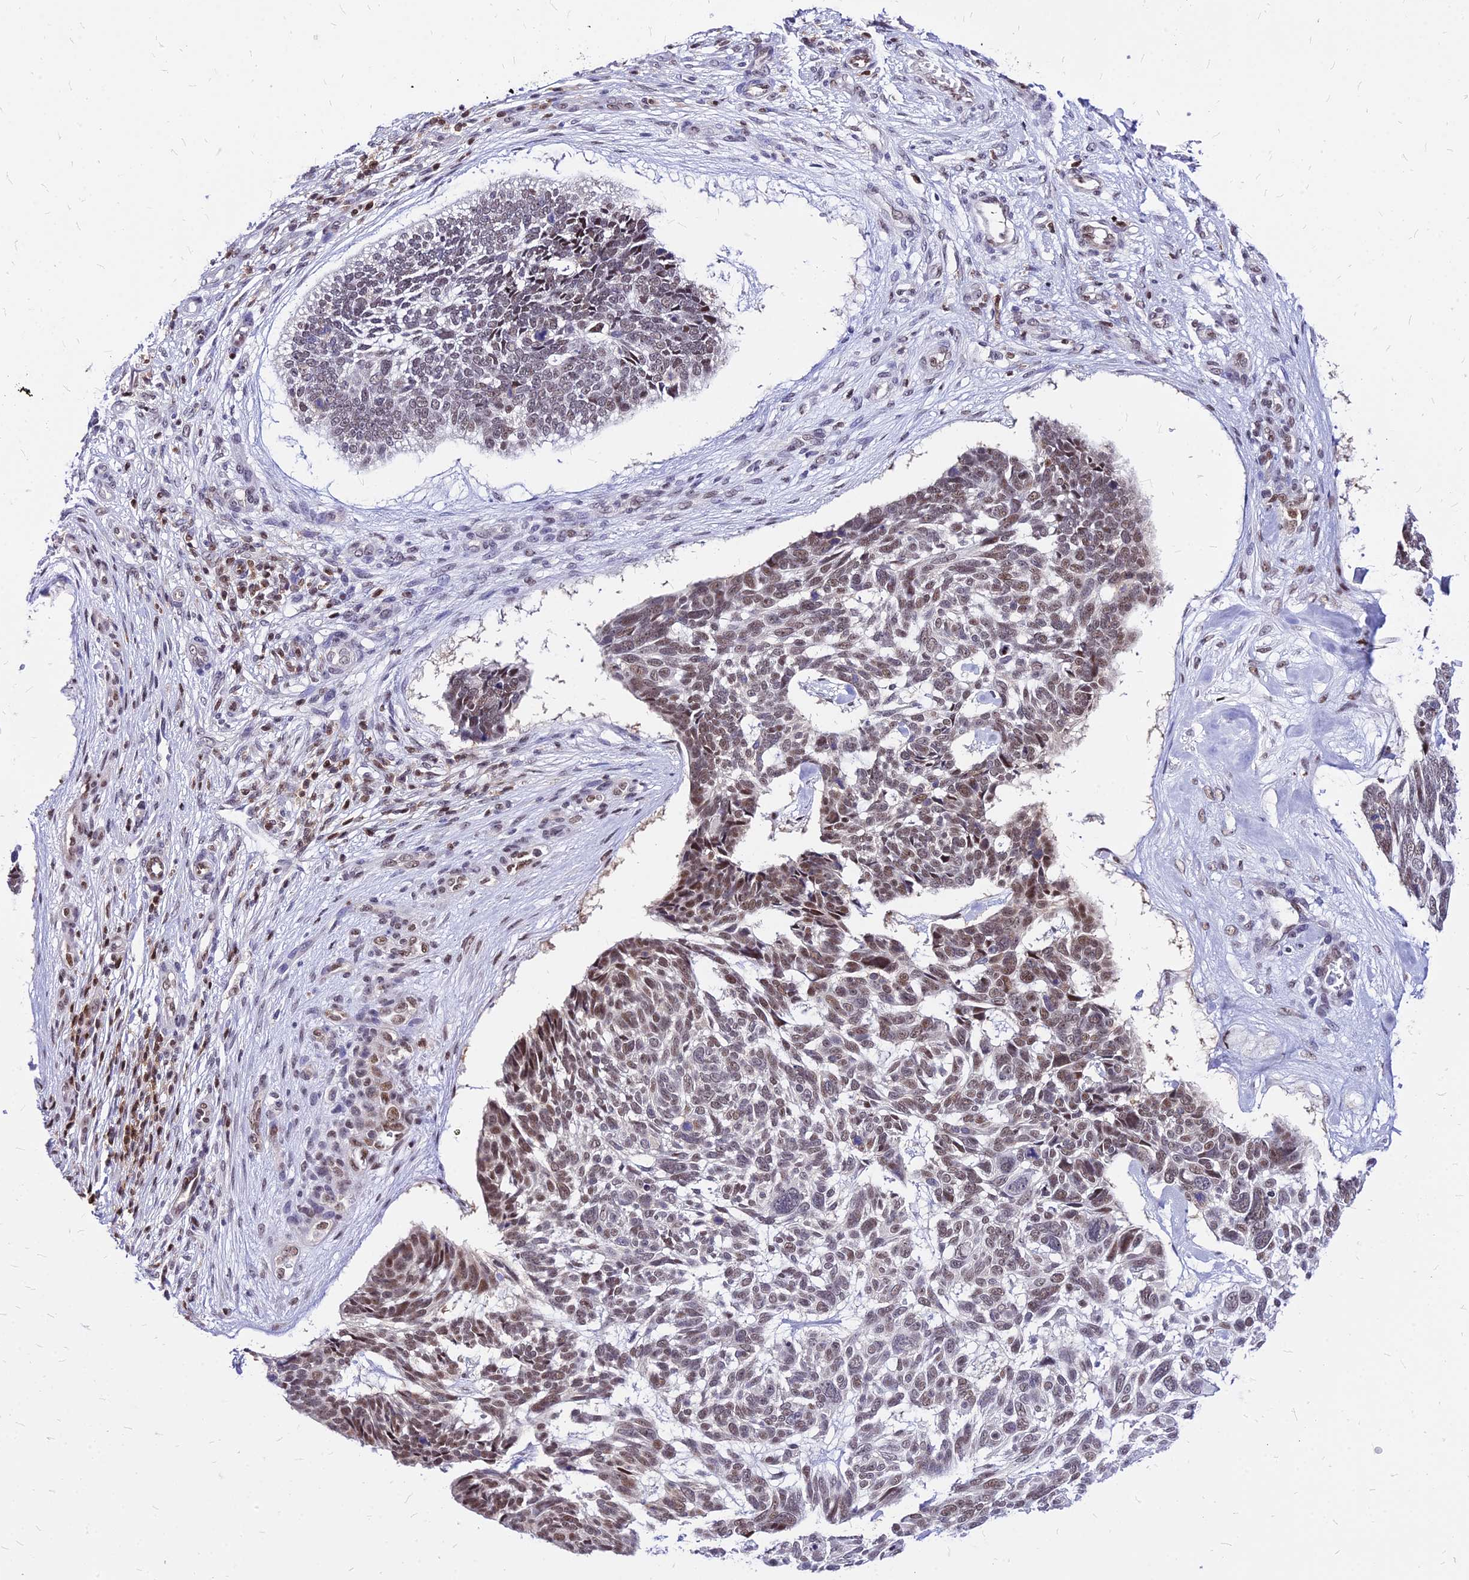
{"staining": {"intensity": "weak", "quantity": "25%-75%", "location": "nuclear"}, "tissue": "skin cancer", "cell_type": "Tumor cells", "image_type": "cancer", "snomed": [{"axis": "morphology", "description": "Basal cell carcinoma"}, {"axis": "topography", "description": "Skin"}], "caption": "Human skin cancer stained for a protein (brown) shows weak nuclear positive positivity in about 25%-75% of tumor cells.", "gene": "PAXX", "patient": {"sex": "male", "age": 88}}